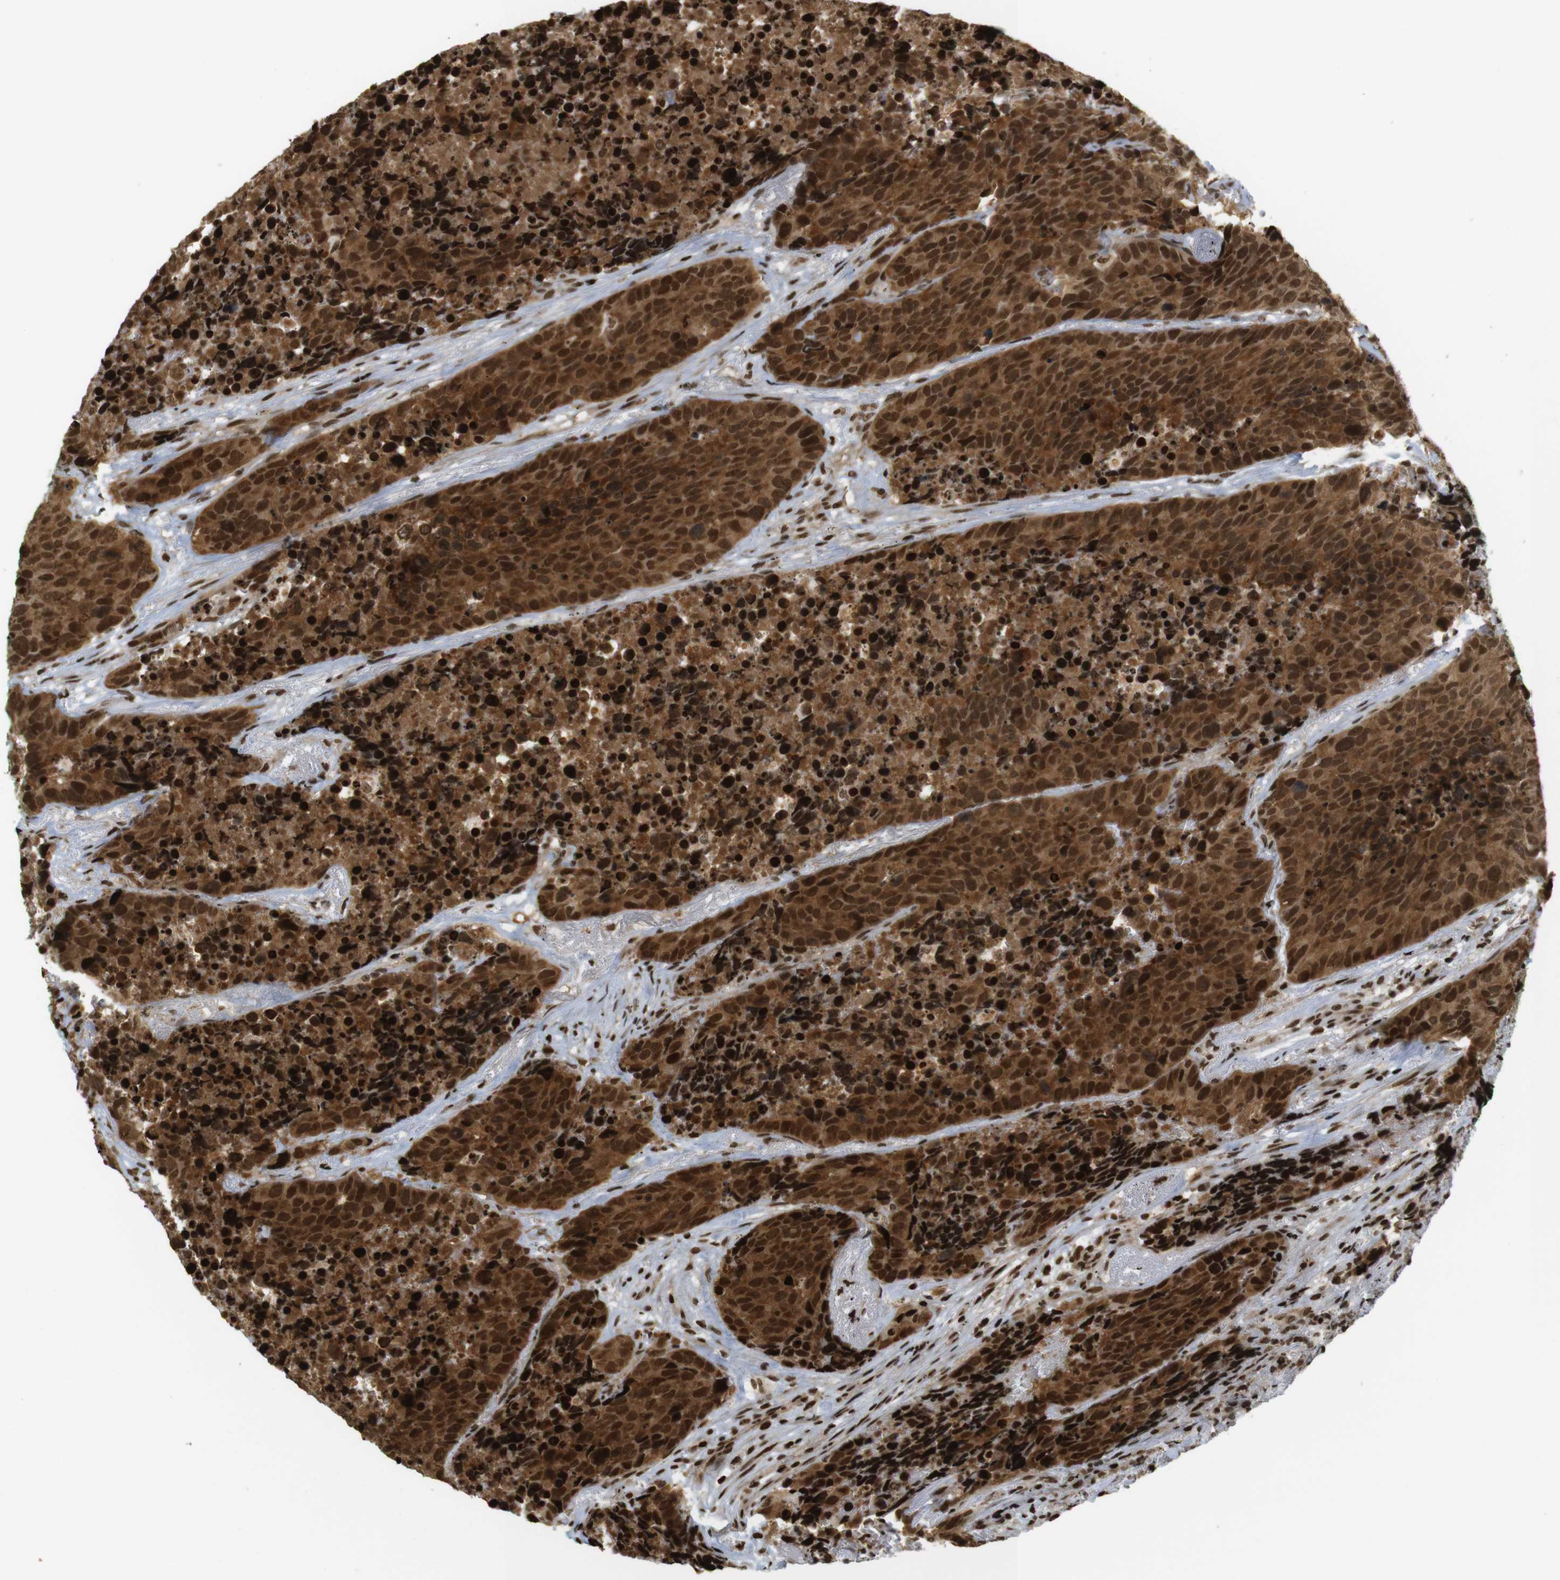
{"staining": {"intensity": "strong", "quantity": ">75%", "location": "cytoplasmic/membranous,nuclear"}, "tissue": "carcinoid", "cell_type": "Tumor cells", "image_type": "cancer", "snomed": [{"axis": "morphology", "description": "Carcinoid, malignant, NOS"}, {"axis": "topography", "description": "Lung"}], "caption": "Immunohistochemistry histopathology image of human carcinoid stained for a protein (brown), which displays high levels of strong cytoplasmic/membranous and nuclear positivity in approximately >75% of tumor cells.", "gene": "RUVBL2", "patient": {"sex": "male", "age": 60}}